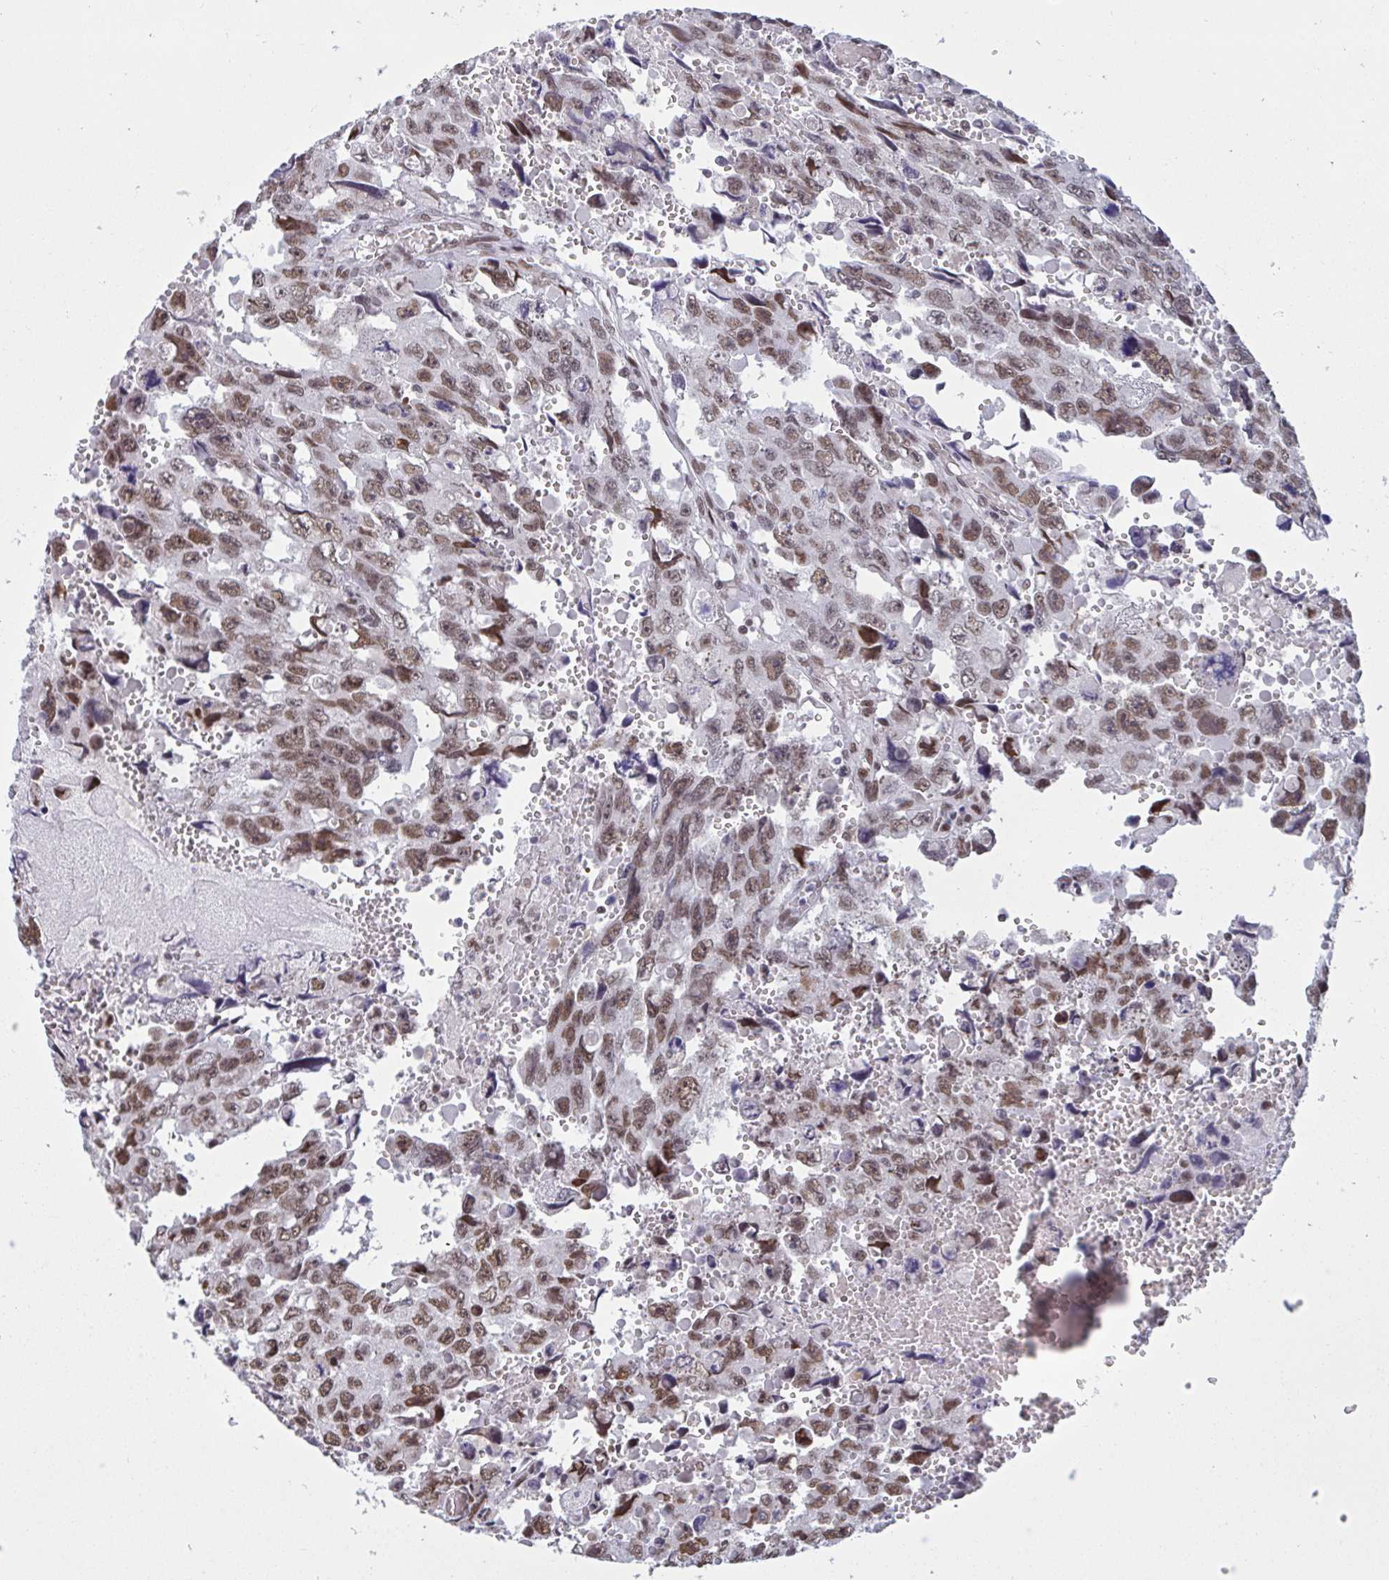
{"staining": {"intensity": "moderate", "quantity": ">75%", "location": "nuclear"}, "tissue": "testis cancer", "cell_type": "Tumor cells", "image_type": "cancer", "snomed": [{"axis": "morphology", "description": "Seminoma, NOS"}, {"axis": "topography", "description": "Testis"}], "caption": "Immunohistochemical staining of testis cancer exhibits medium levels of moderate nuclear positivity in approximately >75% of tumor cells.", "gene": "CBFA2T2", "patient": {"sex": "male", "age": 26}}